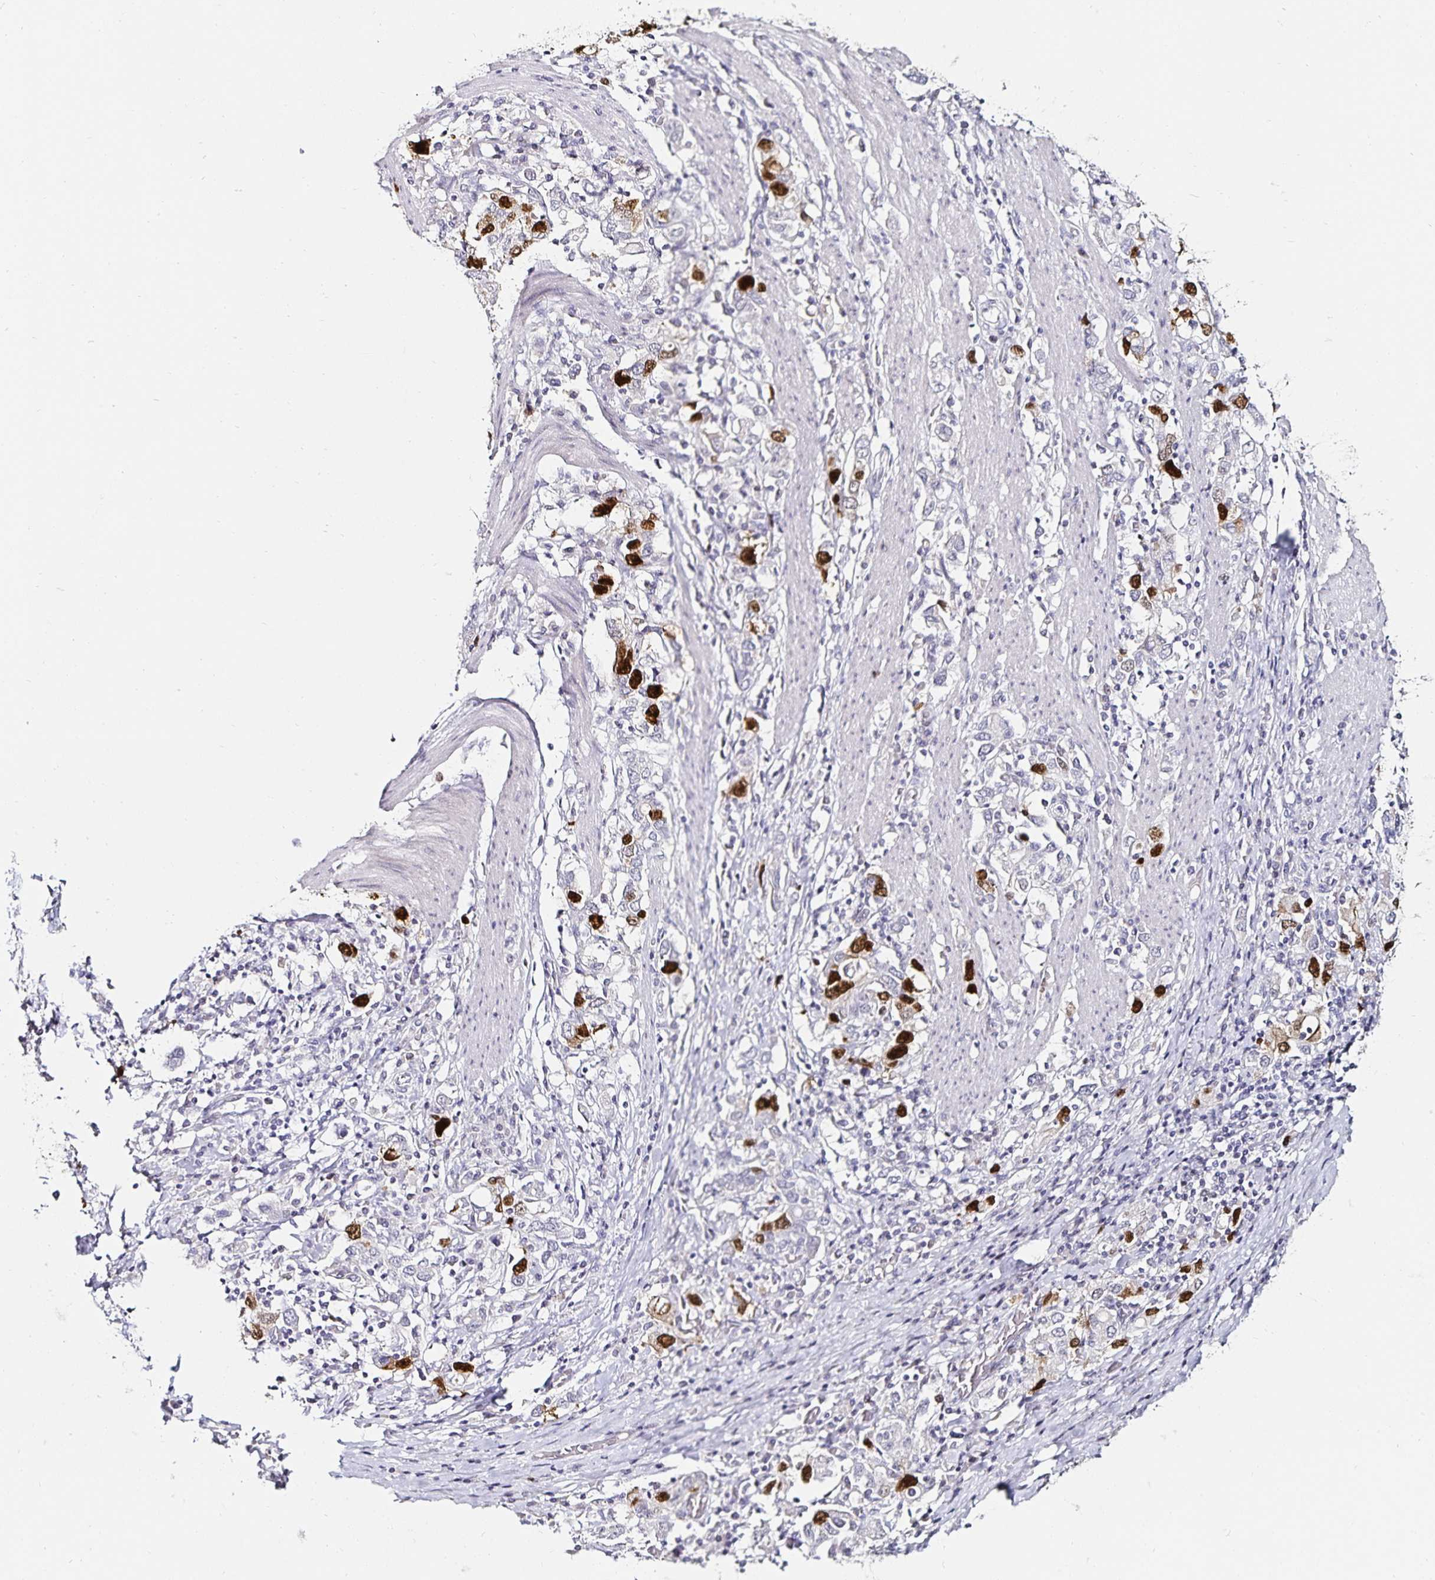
{"staining": {"intensity": "strong", "quantity": "25%-75%", "location": "nuclear"}, "tissue": "stomach cancer", "cell_type": "Tumor cells", "image_type": "cancer", "snomed": [{"axis": "morphology", "description": "Adenocarcinoma, NOS"}, {"axis": "topography", "description": "Stomach, upper"}, {"axis": "topography", "description": "Stomach"}], "caption": "Stomach cancer (adenocarcinoma) stained with a protein marker reveals strong staining in tumor cells.", "gene": "ANLN", "patient": {"sex": "male", "age": 62}}